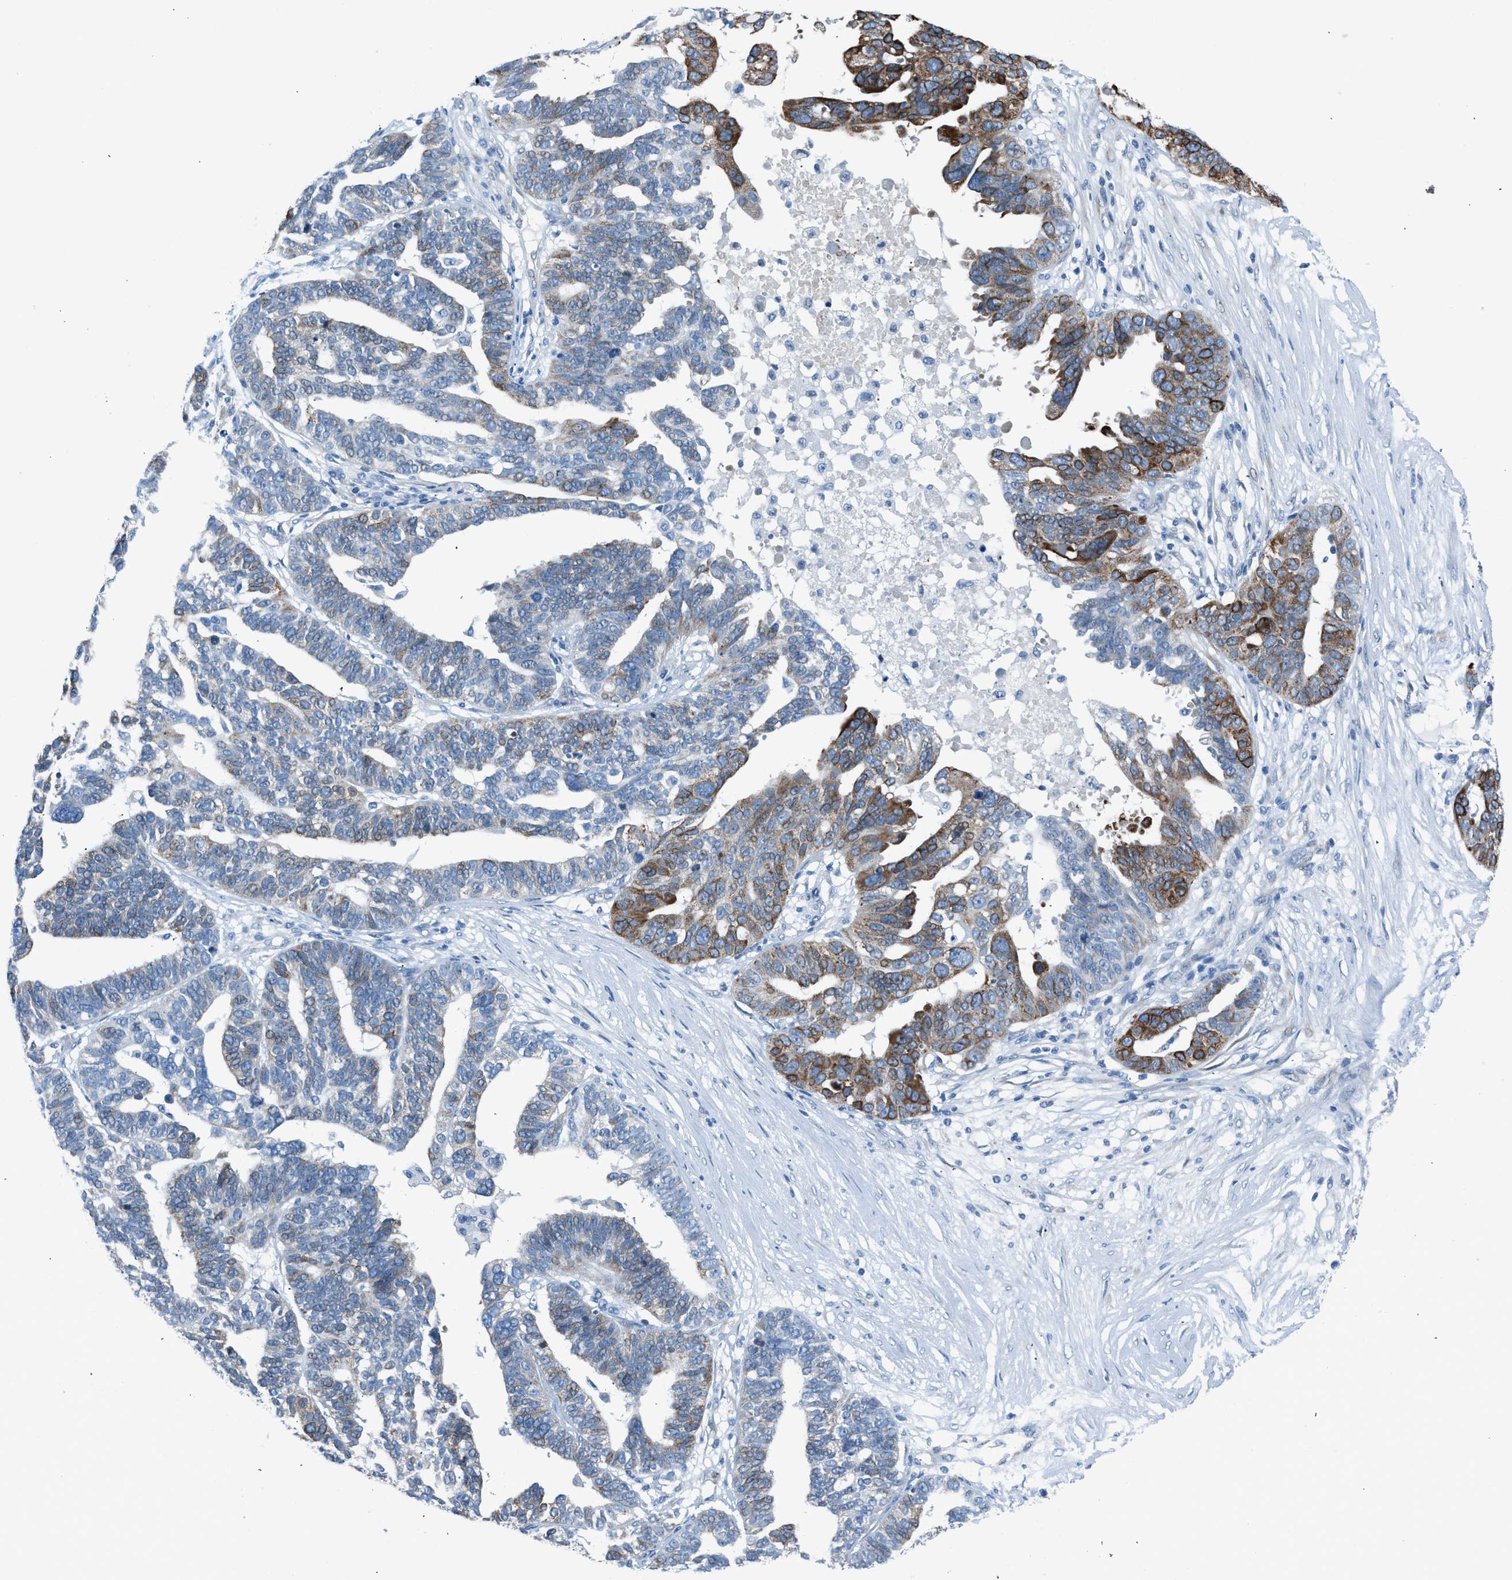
{"staining": {"intensity": "moderate", "quantity": "25%-75%", "location": "cytoplasmic/membranous"}, "tissue": "ovarian cancer", "cell_type": "Tumor cells", "image_type": "cancer", "snomed": [{"axis": "morphology", "description": "Cystadenocarcinoma, serous, NOS"}, {"axis": "topography", "description": "Ovary"}], "caption": "Brown immunohistochemical staining in ovarian serous cystadenocarcinoma reveals moderate cytoplasmic/membranous positivity in about 25%-75% of tumor cells.", "gene": "RNF41", "patient": {"sex": "female", "age": 59}}